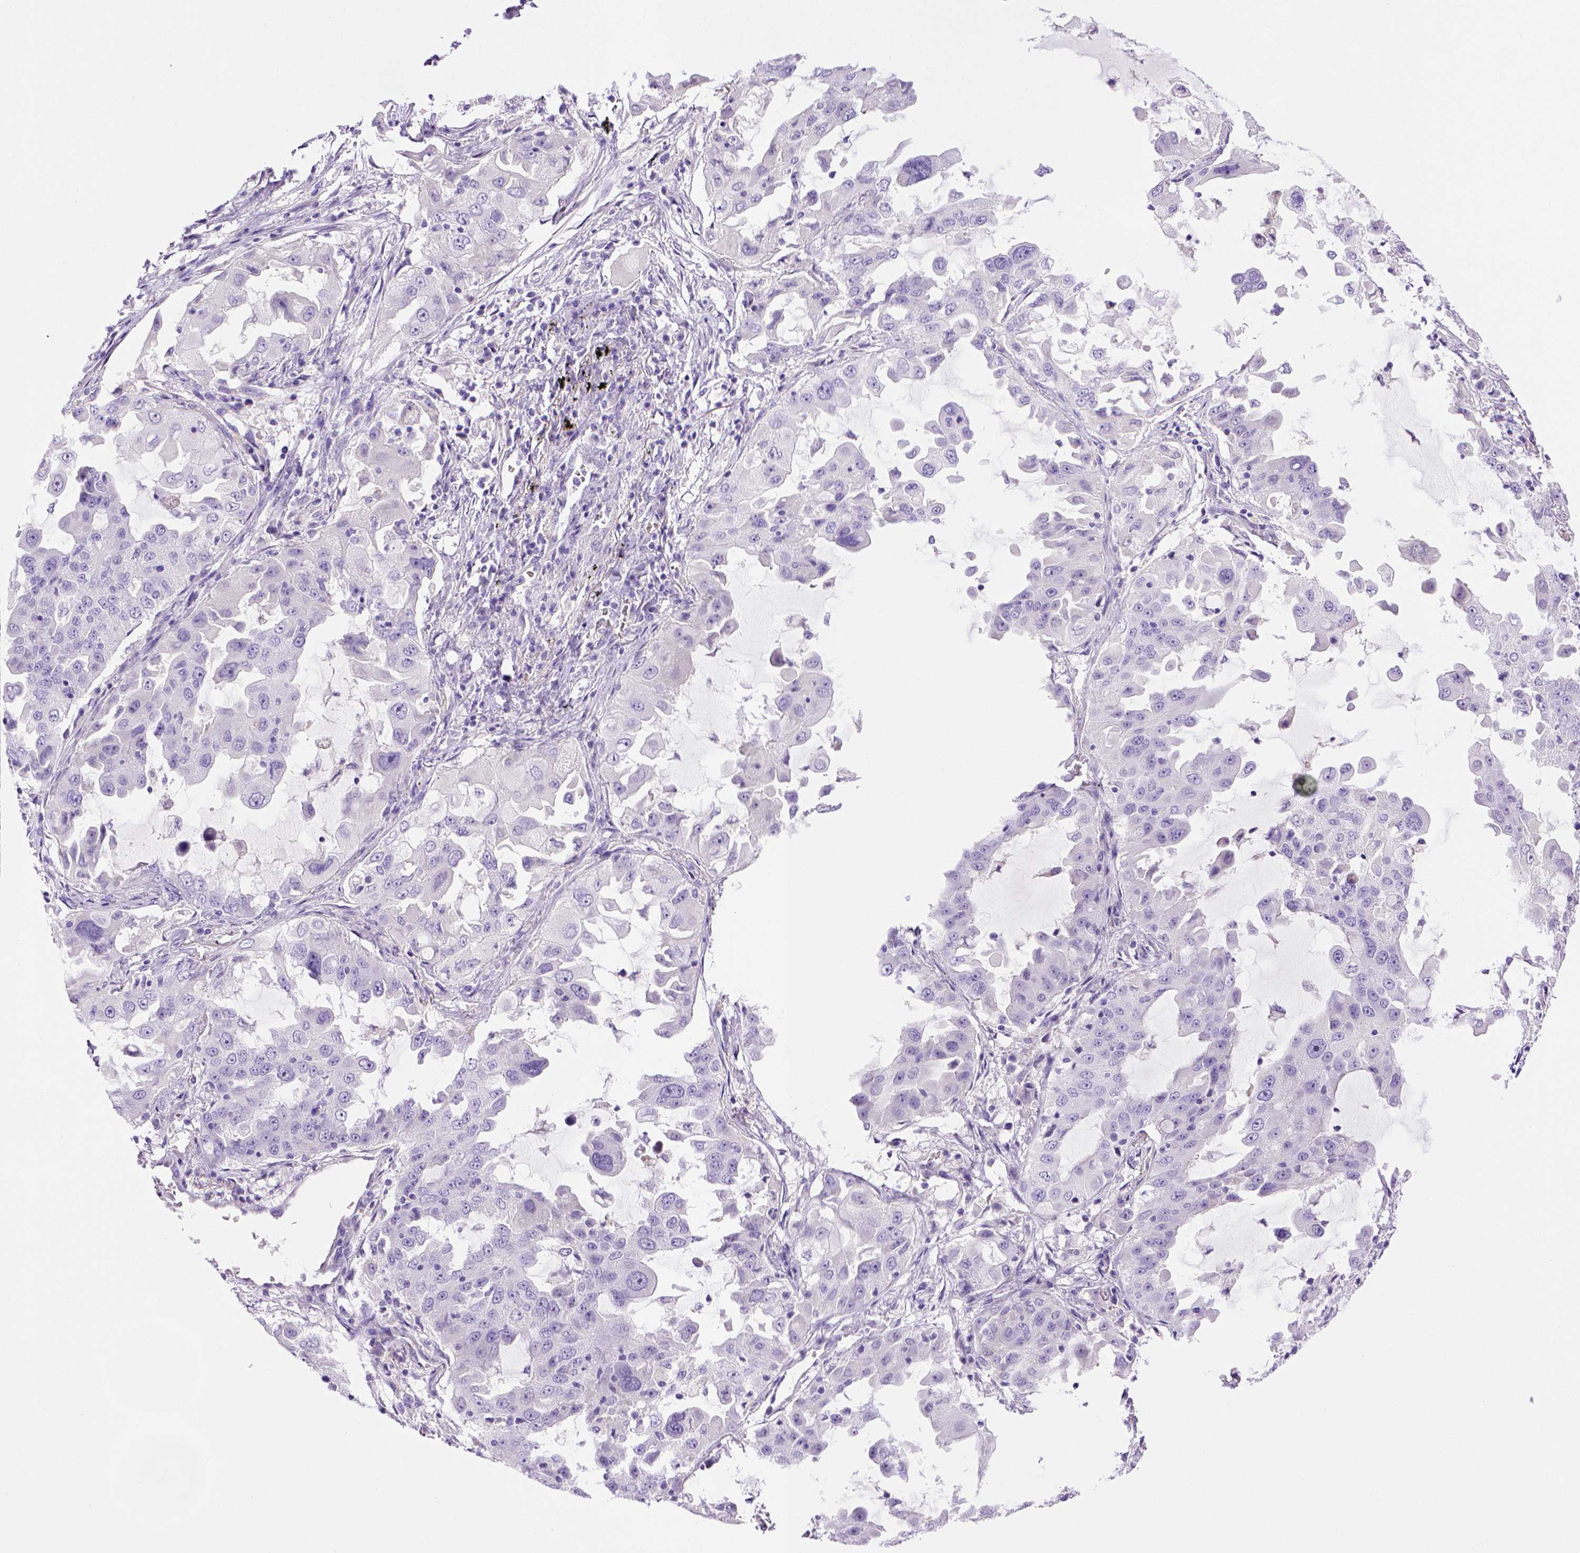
{"staining": {"intensity": "negative", "quantity": "none", "location": "none"}, "tissue": "lung cancer", "cell_type": "Tumor cells", "image_type": "cancer", "snomed": [{"axis": "morphology", "description": "Adenocarcinoma, NOS"}, {"axis": "topography", "description": "Lung"}], "caption": "There is no significant staining in tumor cells of adenocarcinoma (lung).", "gene": "BAAT", "patient": {"sex": "female", "age": 61}}